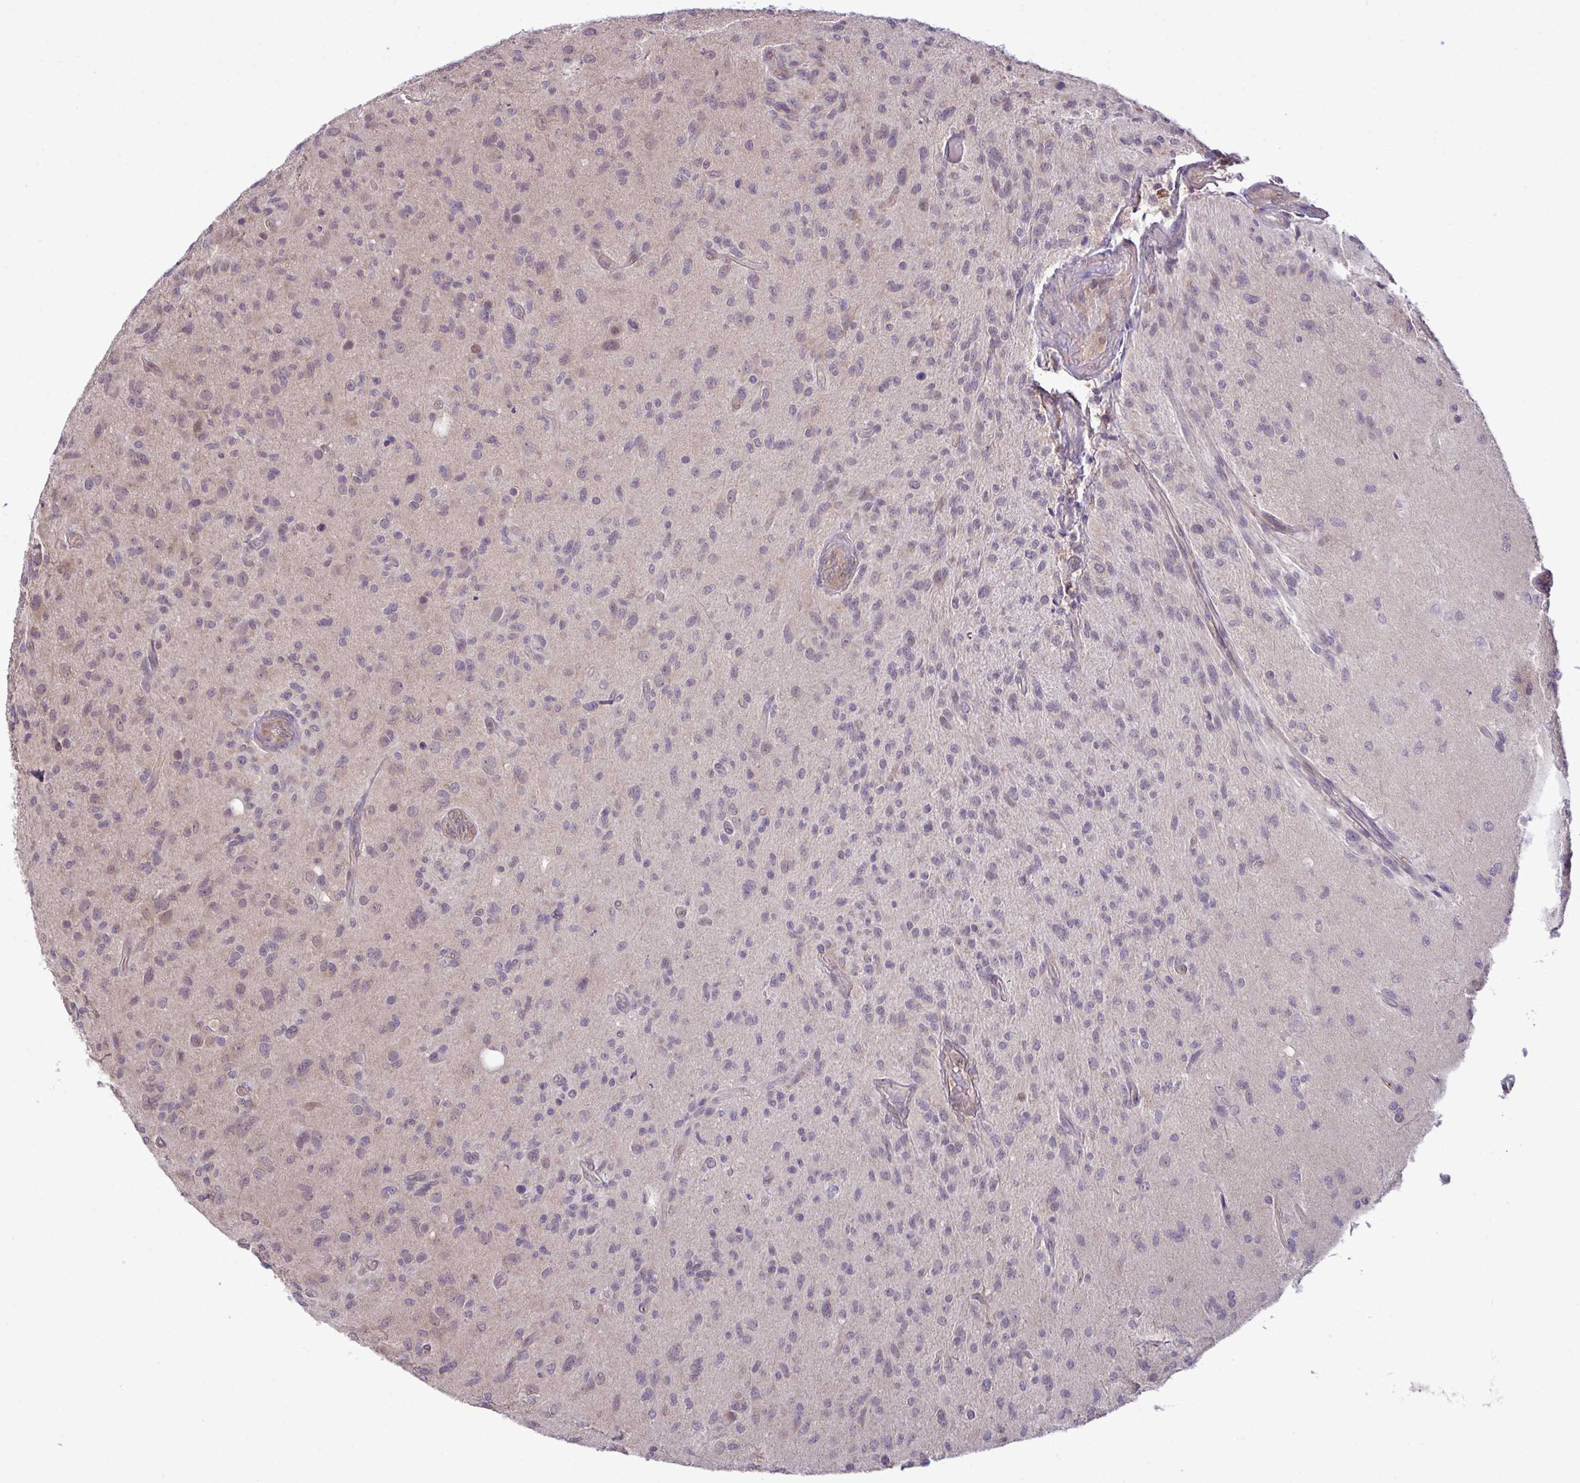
{"staining": {"intensity": "negative", "quantity": "none", "location": "none"}, "tissue": "glioma", "cell_type": "Tumor cells", "image_type": "cancer", "snomed": [{"axis": "morphology", "description": "Glioma, malignant, High grade"}, {"axis": "topography", "description": "Brain"}], "caption": "The immunohistochemistry (IHC) photomicrograph has no significant expression in tumor cells of malignant high-grade glioma tissue.", "gene": "CMPK1", "patient": {"sex": "female", "age": 67}}